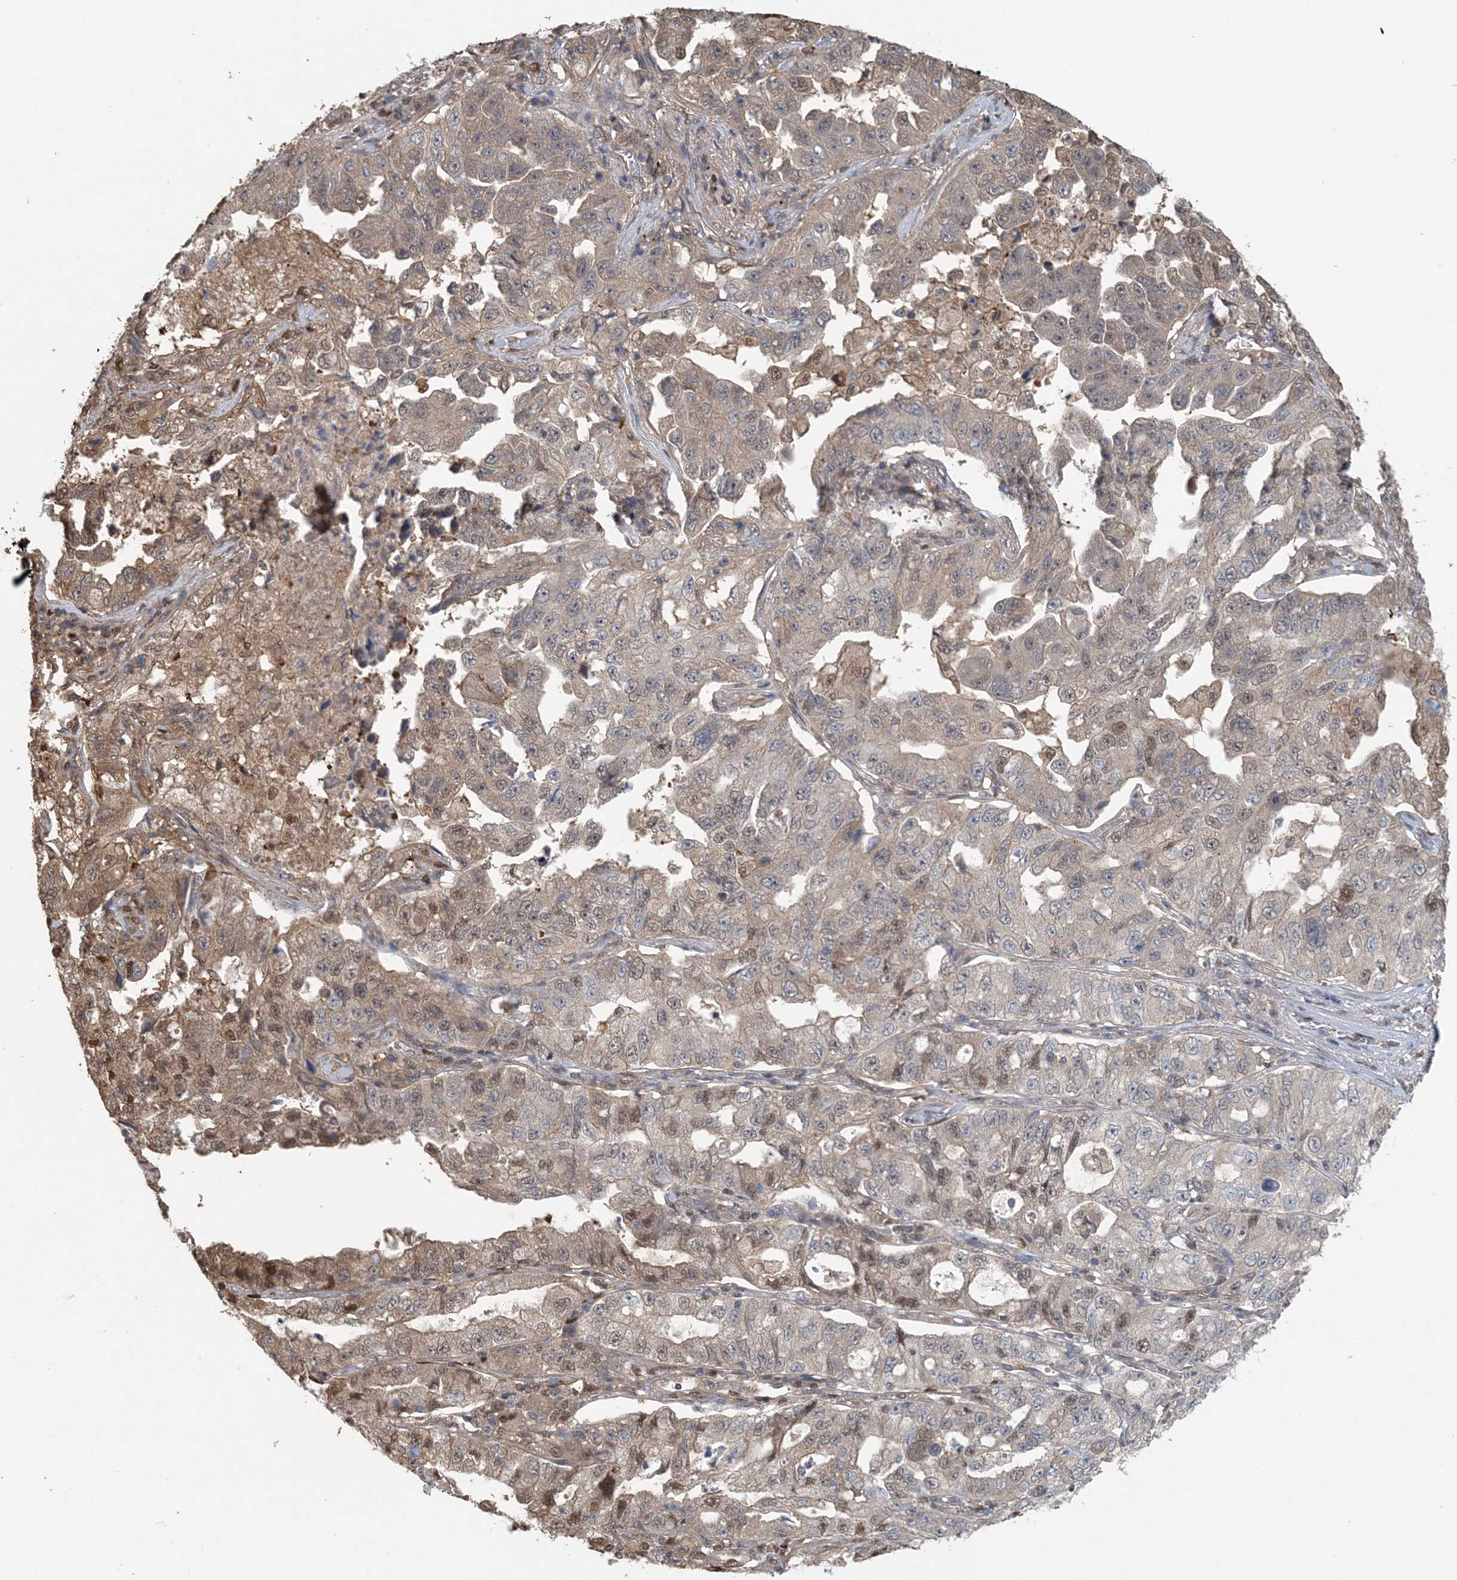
{"staining": {"intensity": "moderate", "quantity": "25%-75%", "location": "cytoplasmic/membranous,nuclear"}, "tissue": "lung cancer", "cell_type": "Tumor cells", "image_type": "cancer", "snomed": [{"axis": "morphology", "description": "Adenocarcinoma, NOS"}, {"axis": "topography", "description": "Lung"}], "caption": "Immunohistochemistry (IHC) image of human lung cancer (adenocarcinoma) stained for a protein (brown), which displays medium levels of moderate cytoplasmic/membranous and nuclear staining in approximately 25%-75% of tumor cells.", "gene": "HIKESHI", "patient": {"sex": "female", "age": 51}}